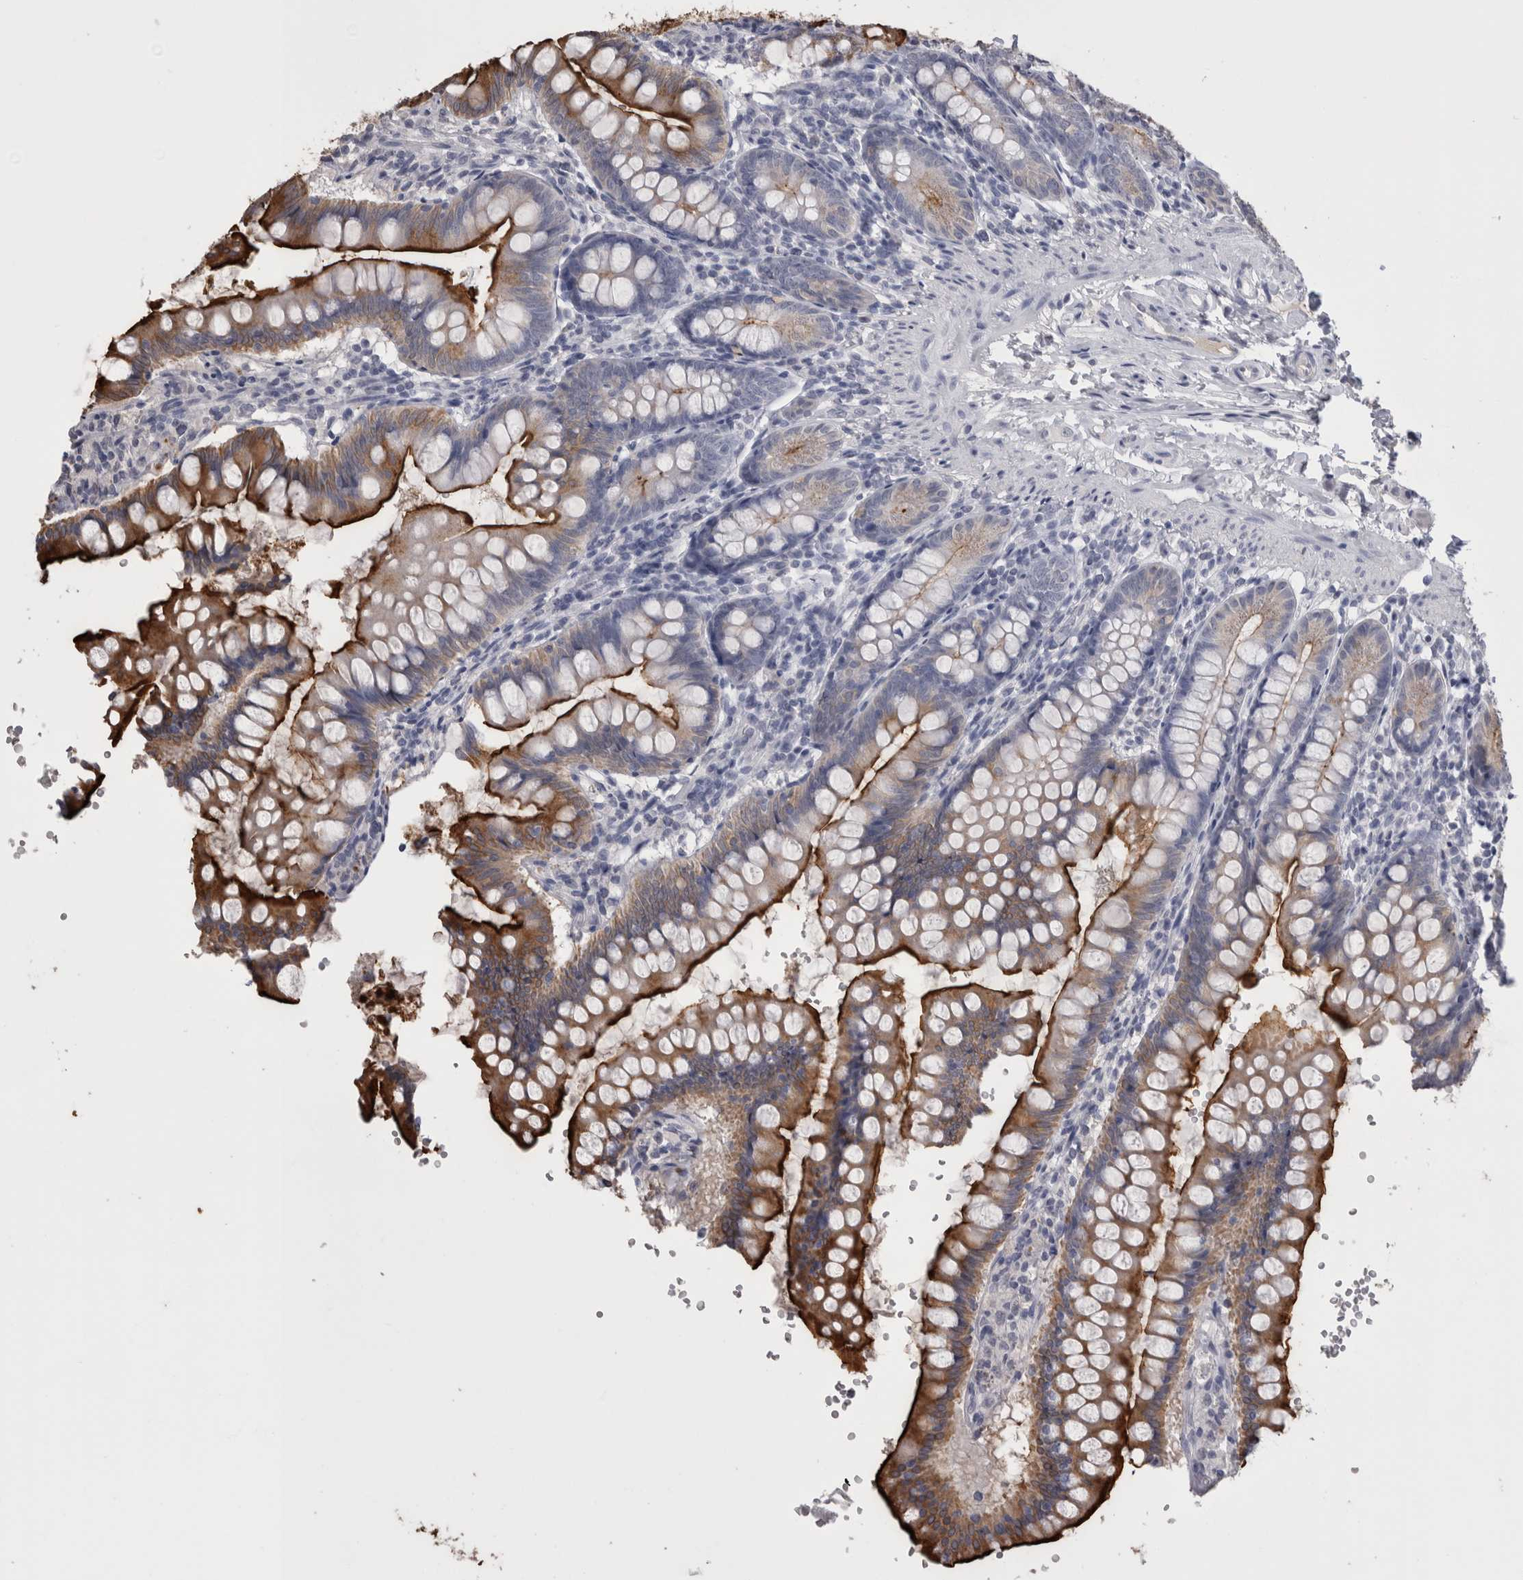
{"staining": {"intensity": "strong", "quantity": ">75%", "location": "cytoplasmic/membranous"}, "tissue": "small intestine", "cell_type": "Glandular cells", "image_type": "normal", "snomed": [{"axis": "morphology", "description": "Normal tissue, NOS"}, {"axis": "topography", "description": "Small intestine"}], "caption": "Immunohistochemistry (IHC) of benign human small intestine displays high levels of strong cytoplasmic/membranous positivity in about >75% of glandular cells. (DAB IHC, brown staining for protein, blue staining for nuclei).", "gene": "CDHR5", "patient": {"sex": "male", "age": 7}}